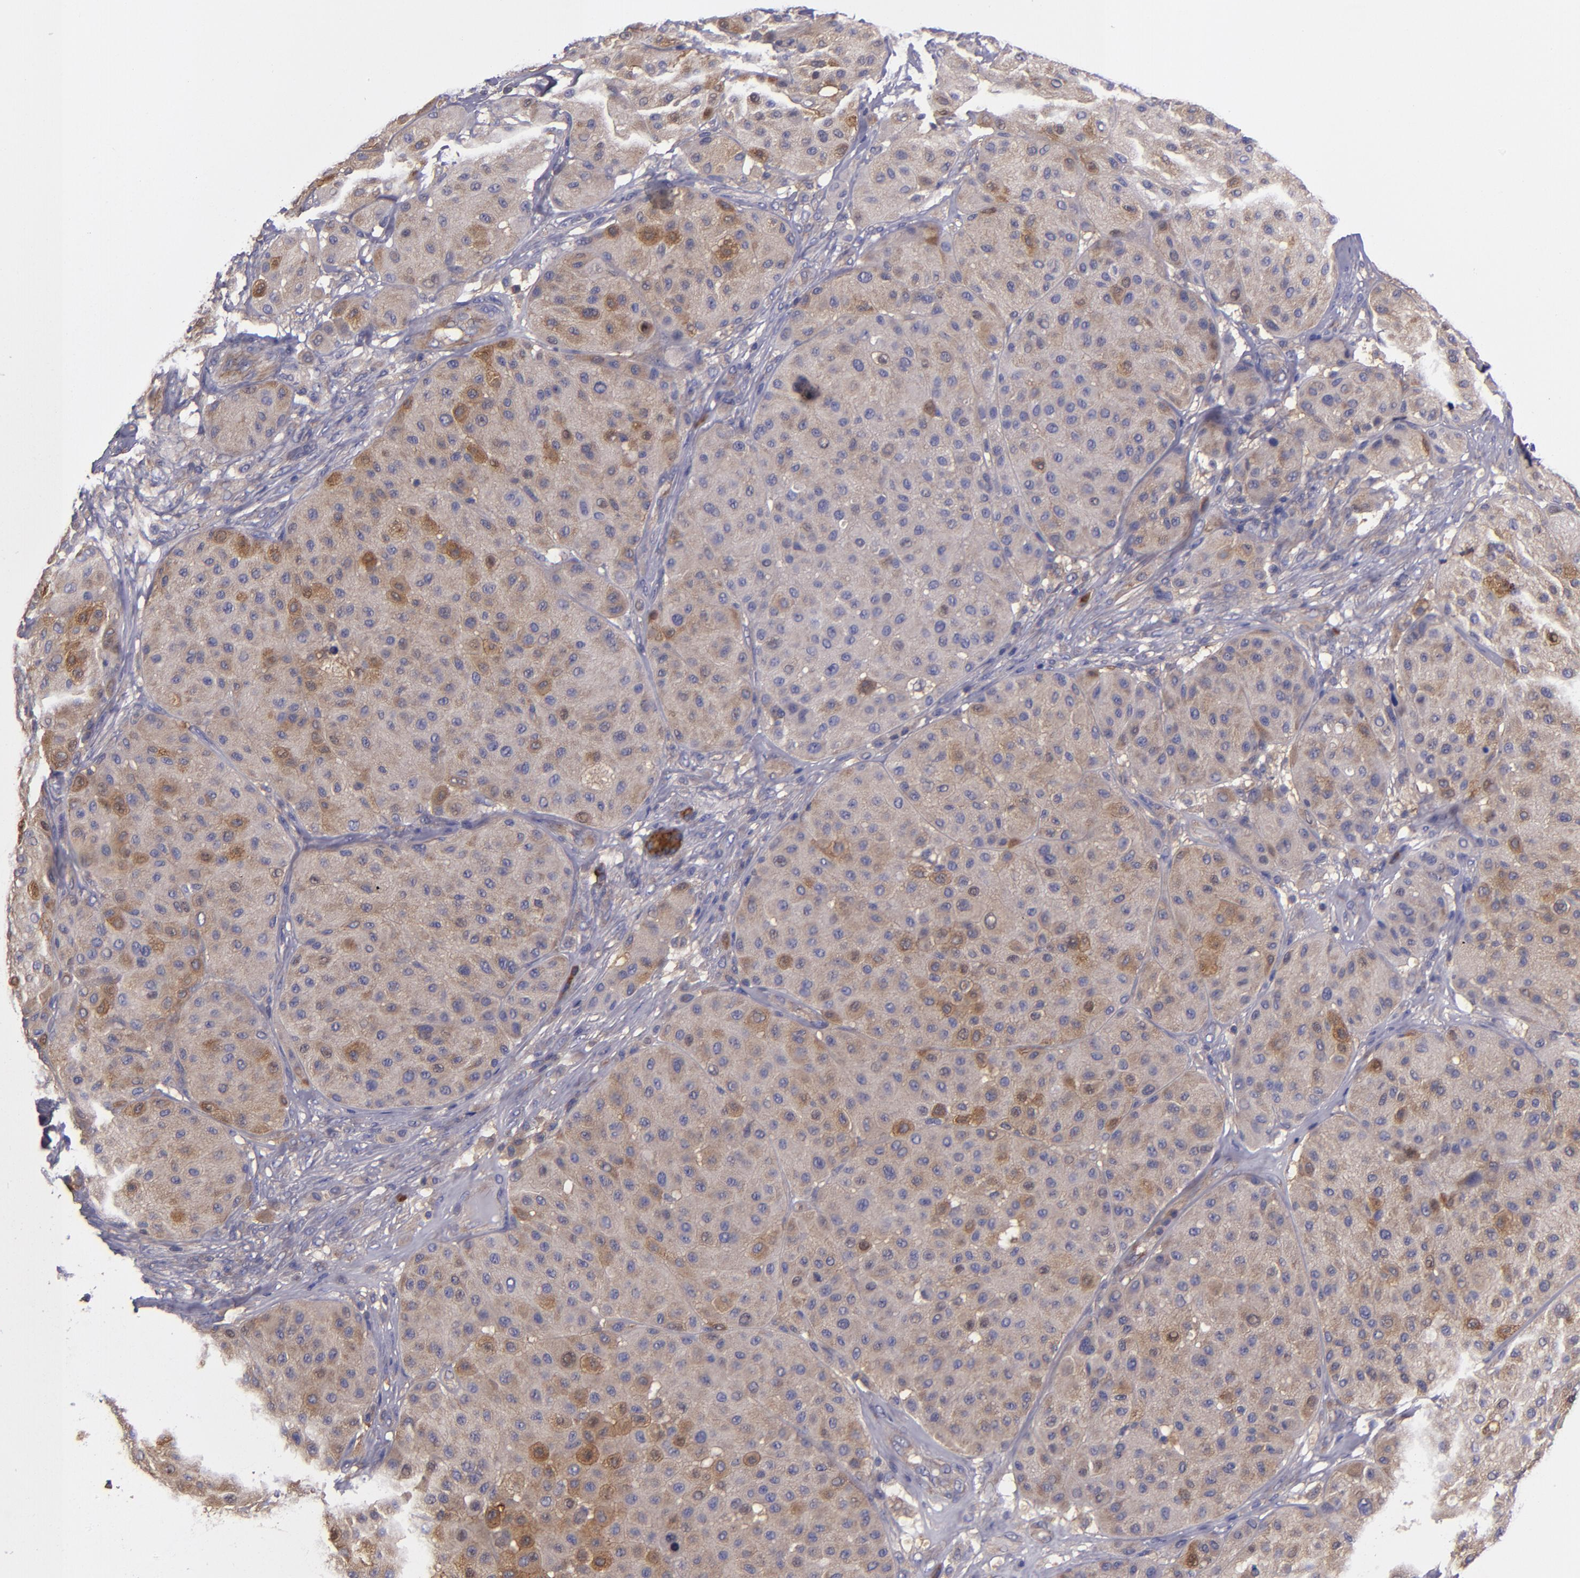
{"staining": {"intensity": "moderate", "quantity": "<25%", "location": "cytoplasmic/membranous"}, "tissue": "melanoma", "cell_type": "Tumor cells", "image_type": "cancer", "snomed": [{"axis": "morphology", "description": "Normal tissue, NOS"}, {"axis": "morphology", "description": "Malignant melanoma, Metastatic site"}, {"axis": "topography", "description": "Skin"}], "caption": "Brown immunohistochemical staining in malignant melanoma (metastatic site) reveals moderate cytoplasmic/membranous expression in about <25% of tumor cells.", "gene": "CARS1", "patient": {"sex": "male", "age": 41}}